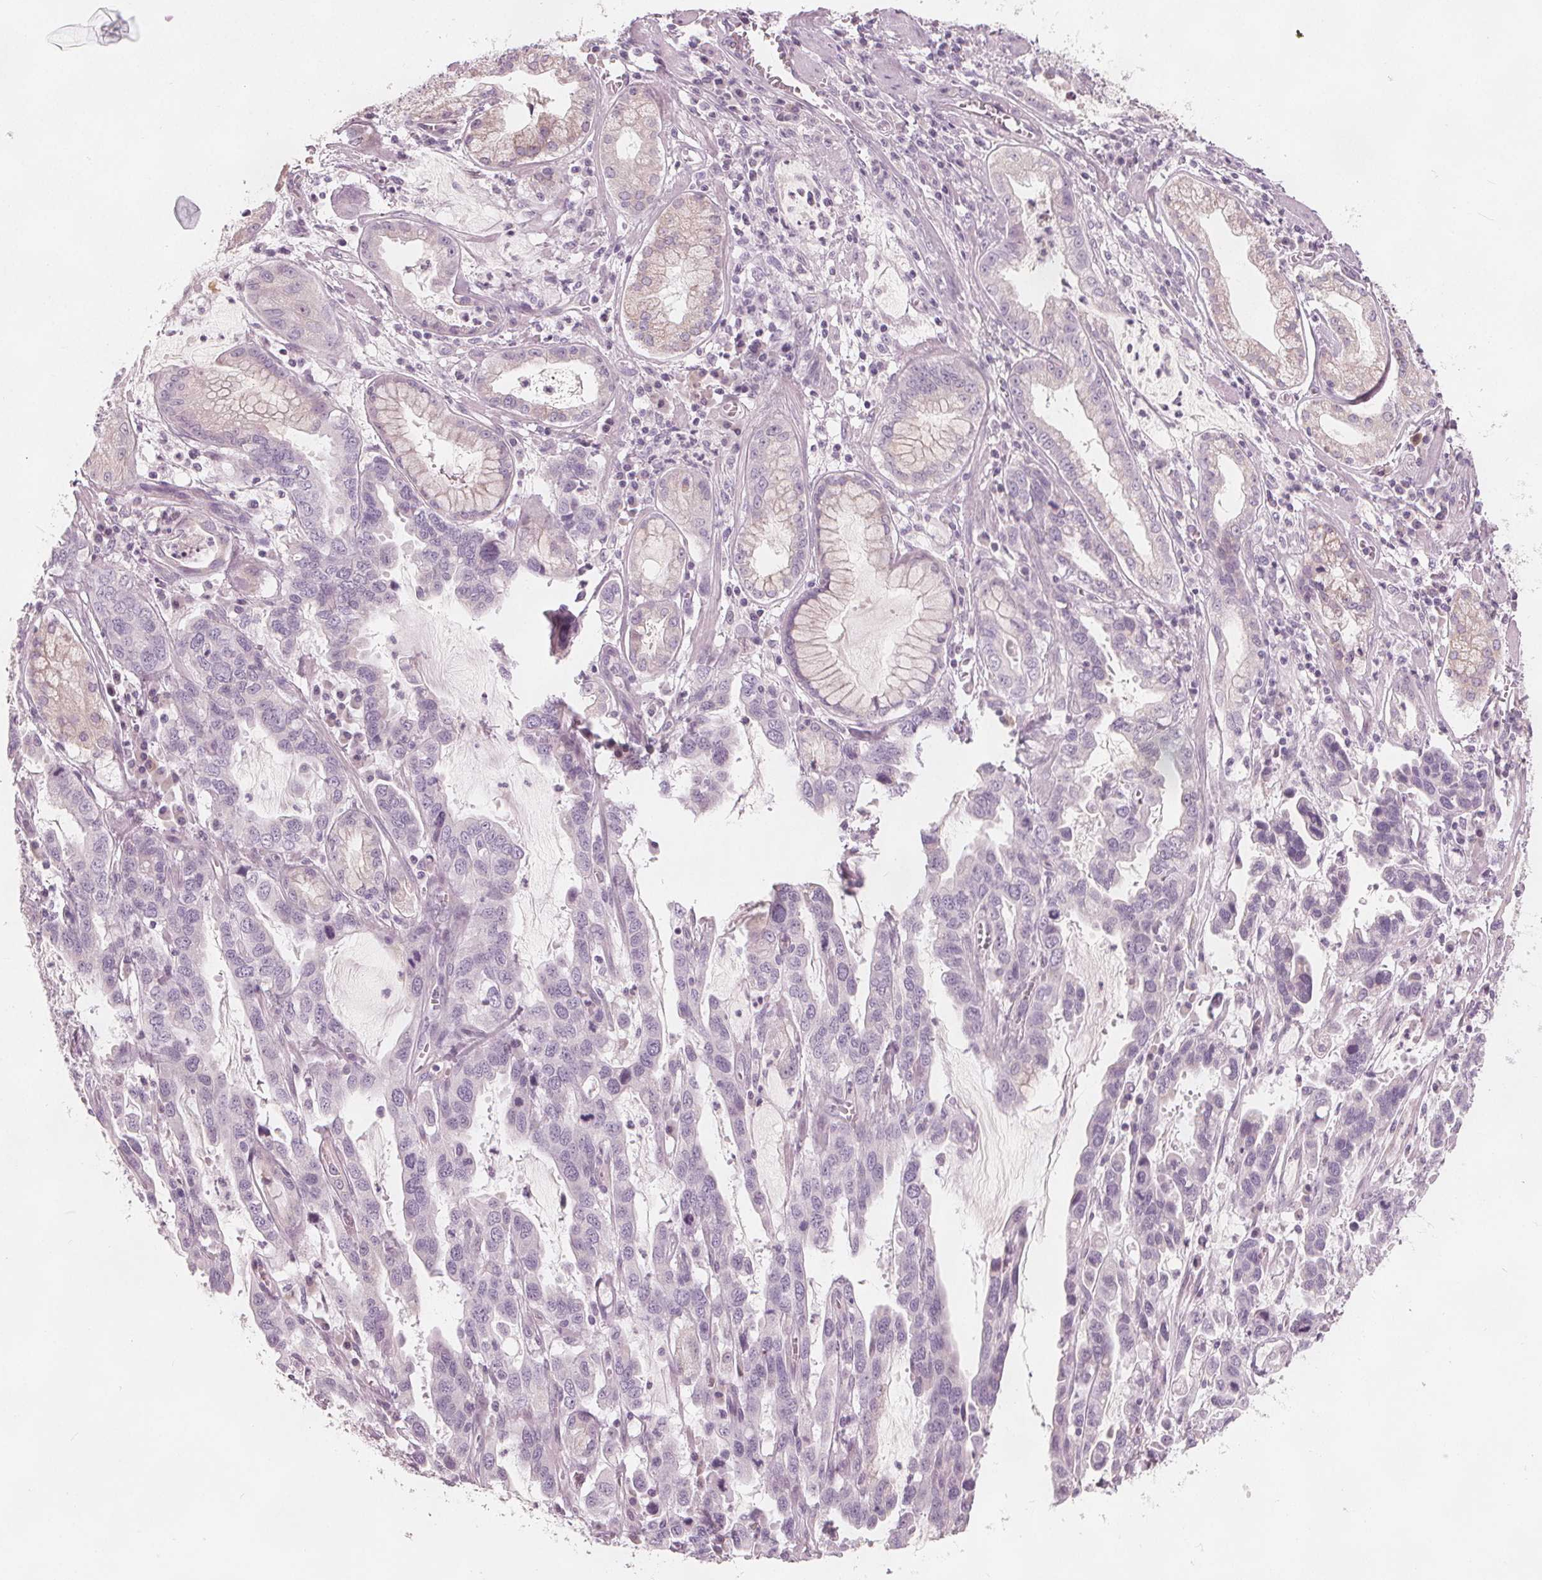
{"staining": {"intensity": "negative", "quantity": "none", "location": "none"}, "tissue": "stomach cancer", "cell_type": "Tumor cells", "image_type": "cancer", "snomed": [{"axis": "morphology", "description": "Adenocarcinoma, NOS"}, {"axis": "topography", "description": "Stomach, lower"}], "caption": "This image is of stomach adenocarcinoma stained with immunohistochemistry (IHC) to label a protein in brown with the nuclei are counter-stained blue. There is no positivity in tumor cells.", "gene": "BRSK1", "patient": {"sex": "female", "age": 76}}